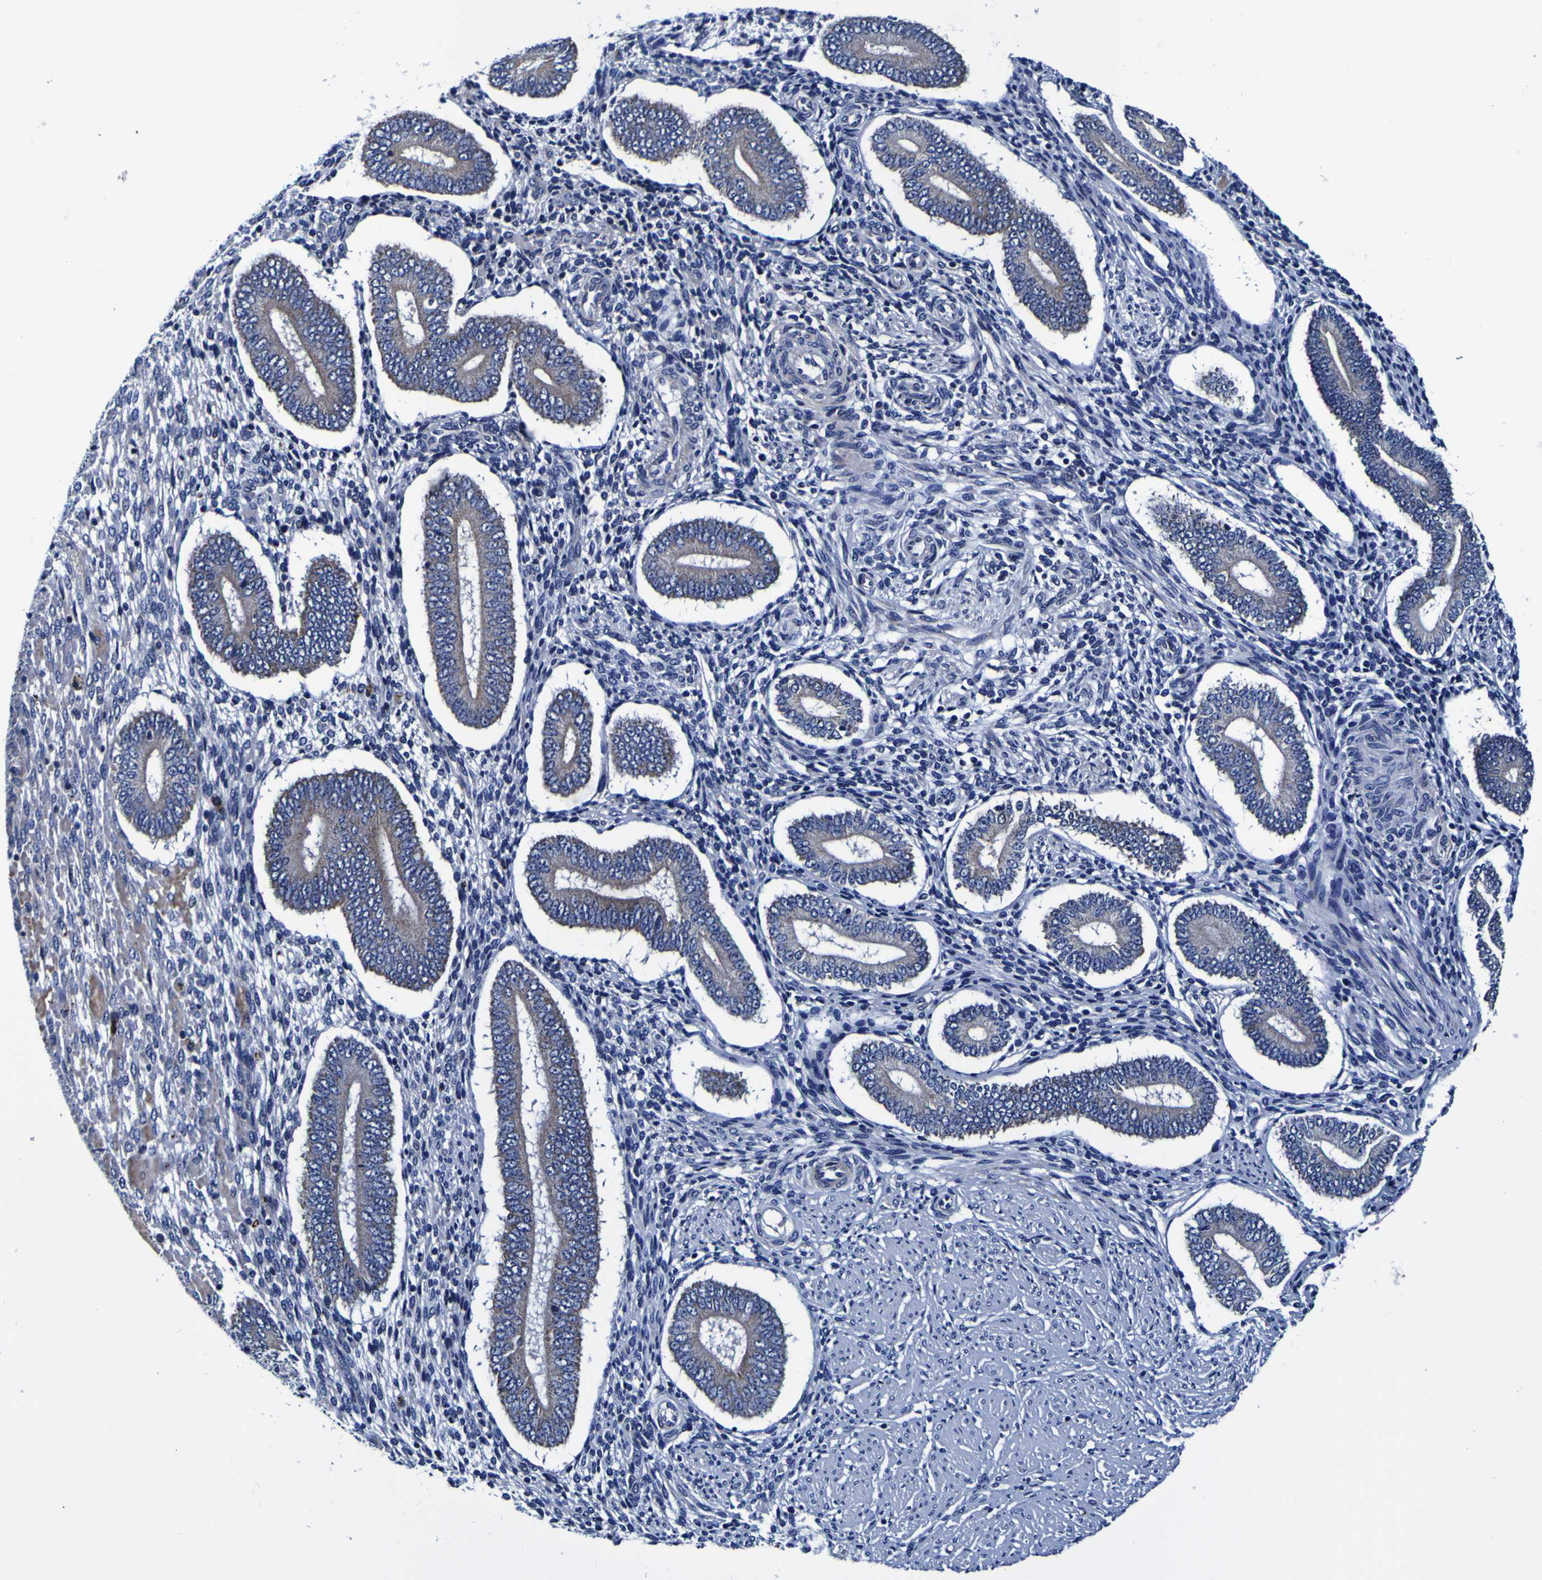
{"staining": {"intensity": "negative", "quantity": "none", "location": "none"}, "tissue": "endometrium", "cell_type": "Cells in endometrial stroma", "image_type": "normal", "snomed": [{"axis": "morphology", "description": "Normal tissue, NOS"}, {"axis": "topography", "description": "Endometrium"}], "caption": "Cells in endometrial stroma are negative for protein expression in normal human endometrium. (Stains: DAB immunohistochemistry (IHC) with hematoxylin counter stain, Microscopy: brightfield microscopy at high magnification).", "gene": "PDLIM4", "patient": {"sex": "female", "age": 42}}